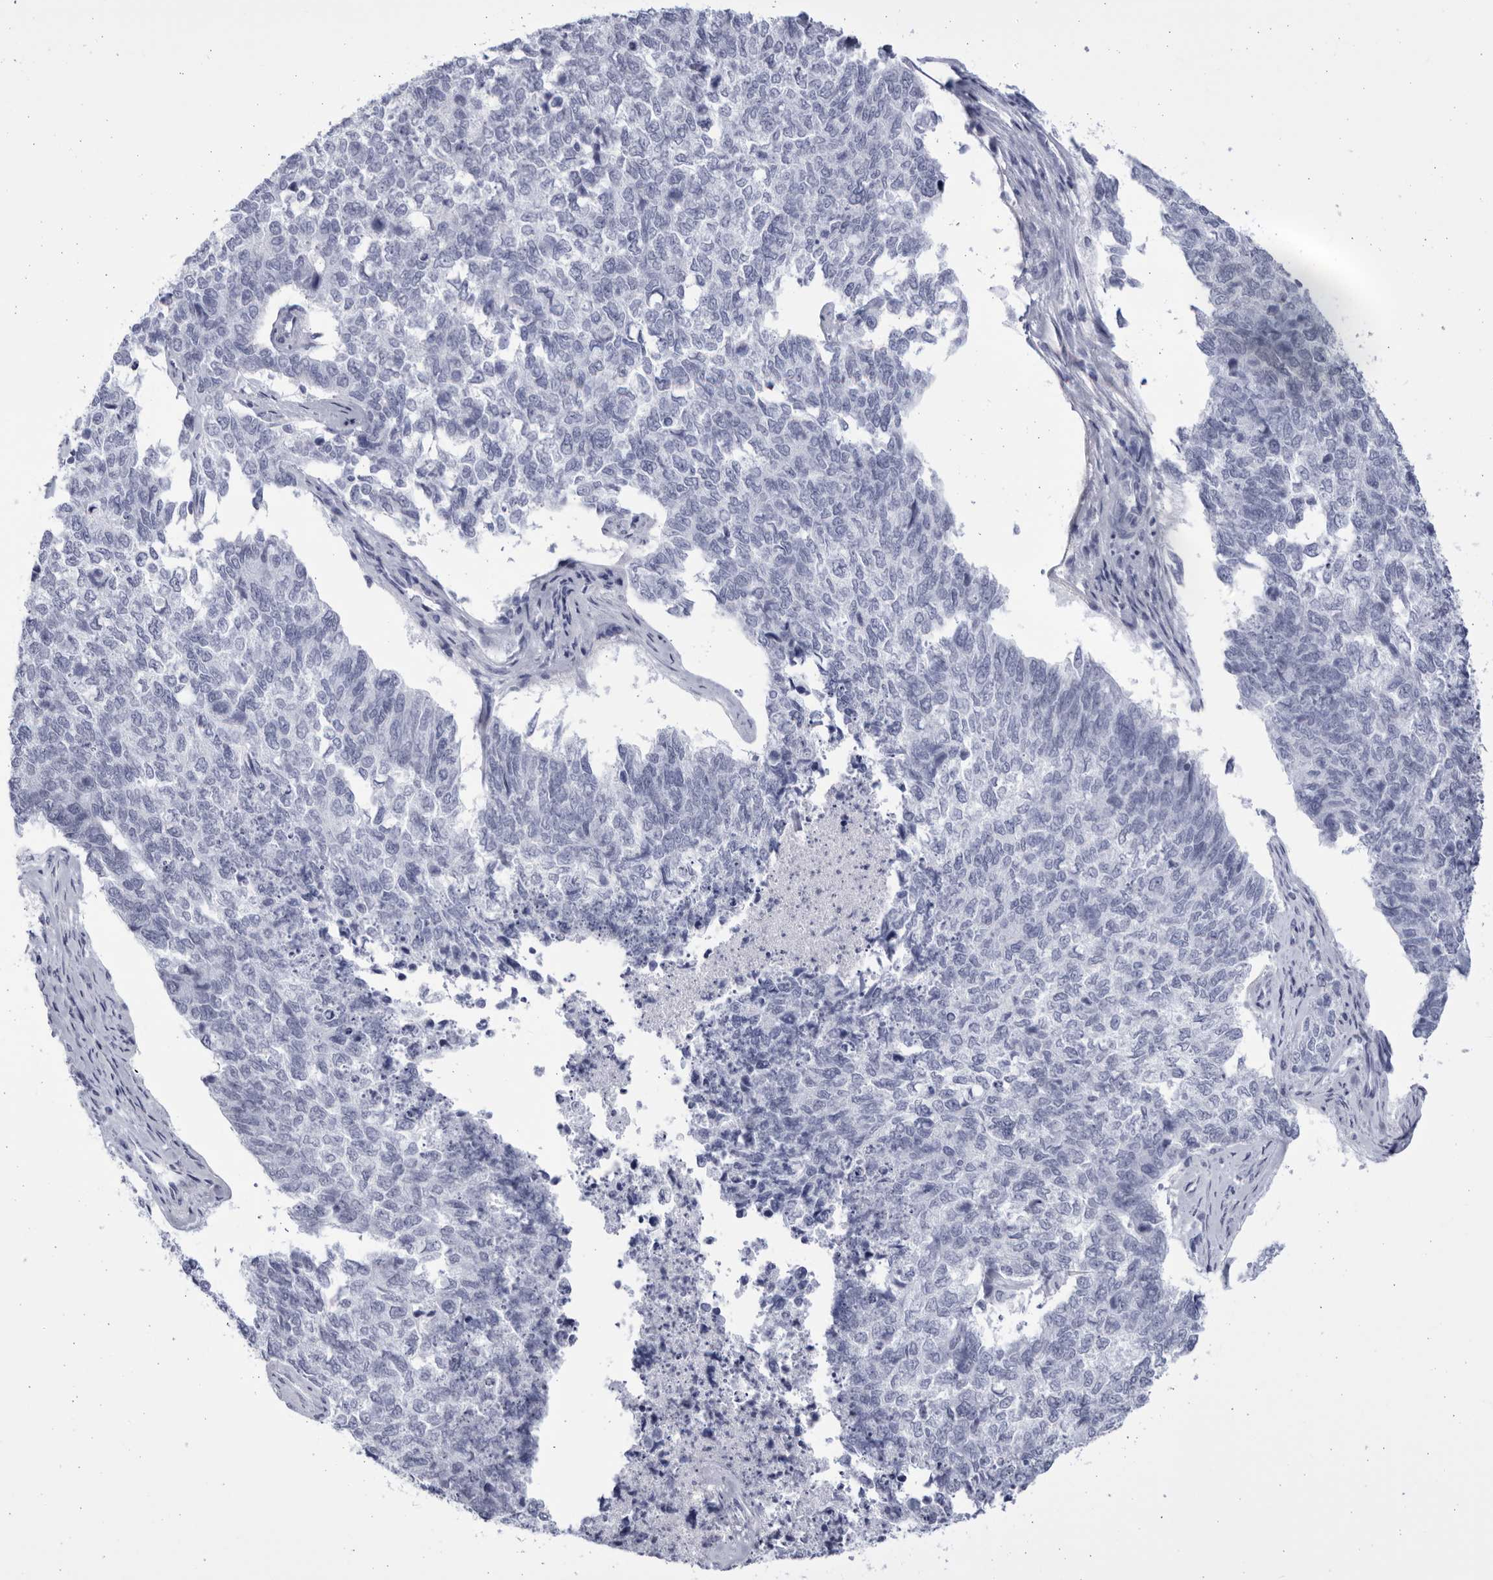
{"staining": {"intensity": "negative", "quantity": "none", "location": "none"}, "tissue": "cervical cancer", "cell_type": "Tumor cells", "image_type": "cancer", "snomed": [{"axis": "morphology", "description": "Squamous cell carcinoma, NOS"}, {"axis": "topography", "description": "Cervix"}], "caption": "Protein analysis of cervical squamous cell carcinoma displays no significant positivity in tumor cells.", "gene": "CCDC181", "patient": {"sex": "female", "age": 63}}